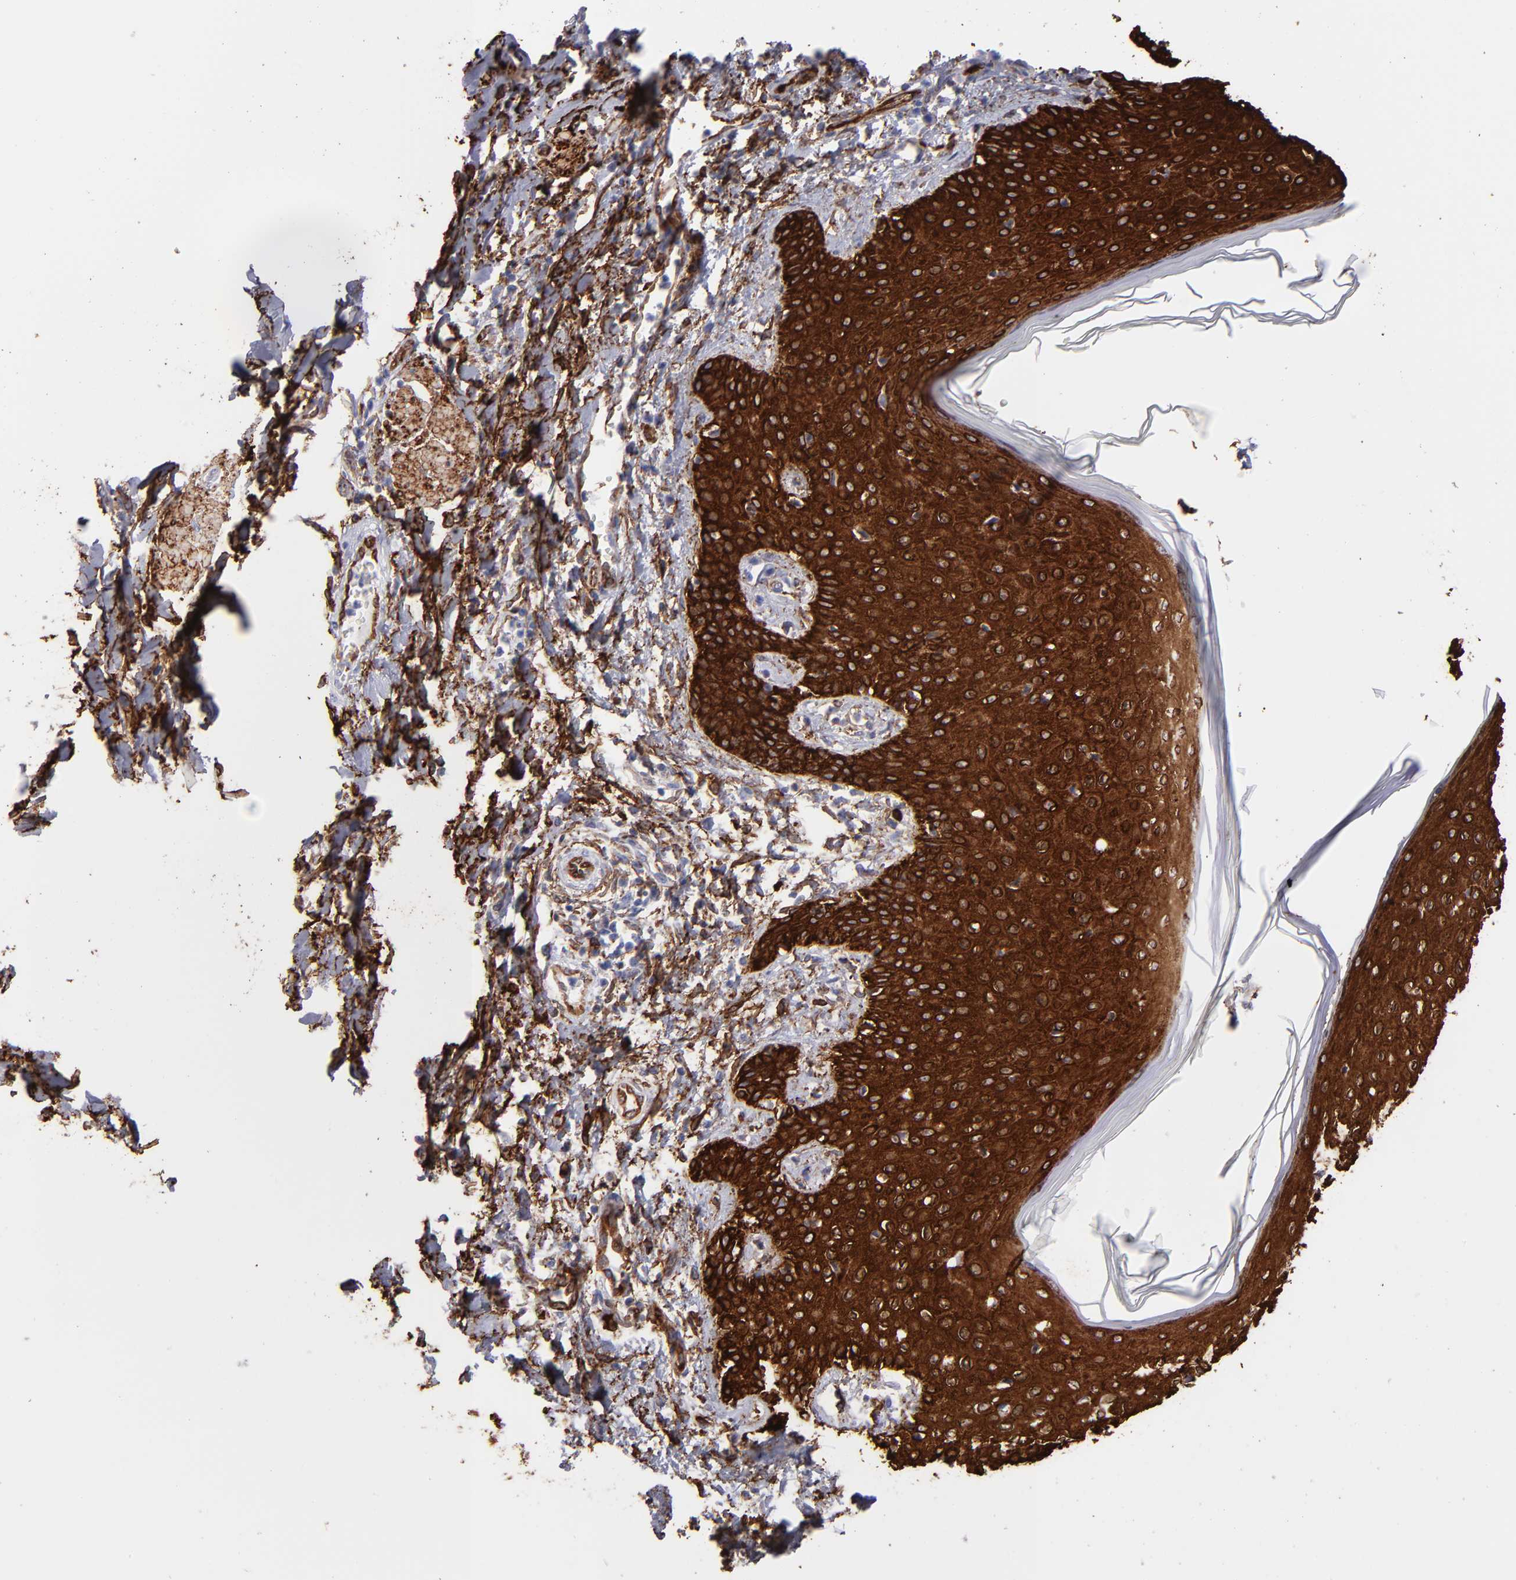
{"staining": {"intensity": "weak", "quantity": ">75%", "location": "cytoplasmic/membranous"}, "tissue": "skin cancer", "cell_type": "Tumor cells", "image_type": "cancer", "snomed": [{"axis": "morphology", "description": "Squamous cell carcinoma, NOS"}, {"axis": "topography", "description": "Skin"}], "caption": "Tumor cells display low levels of weak cytoplasmic/membranous positivity in about >75% of cells in skin cancer. The staining was performed using DAB (3,3'-diaminobenzidine), with brown indicating positive protein expression. Nuclei are stained blue with hematoxylin.", "gene": "AHNAK2", "patient": {"sex": "female", "age": 59}}